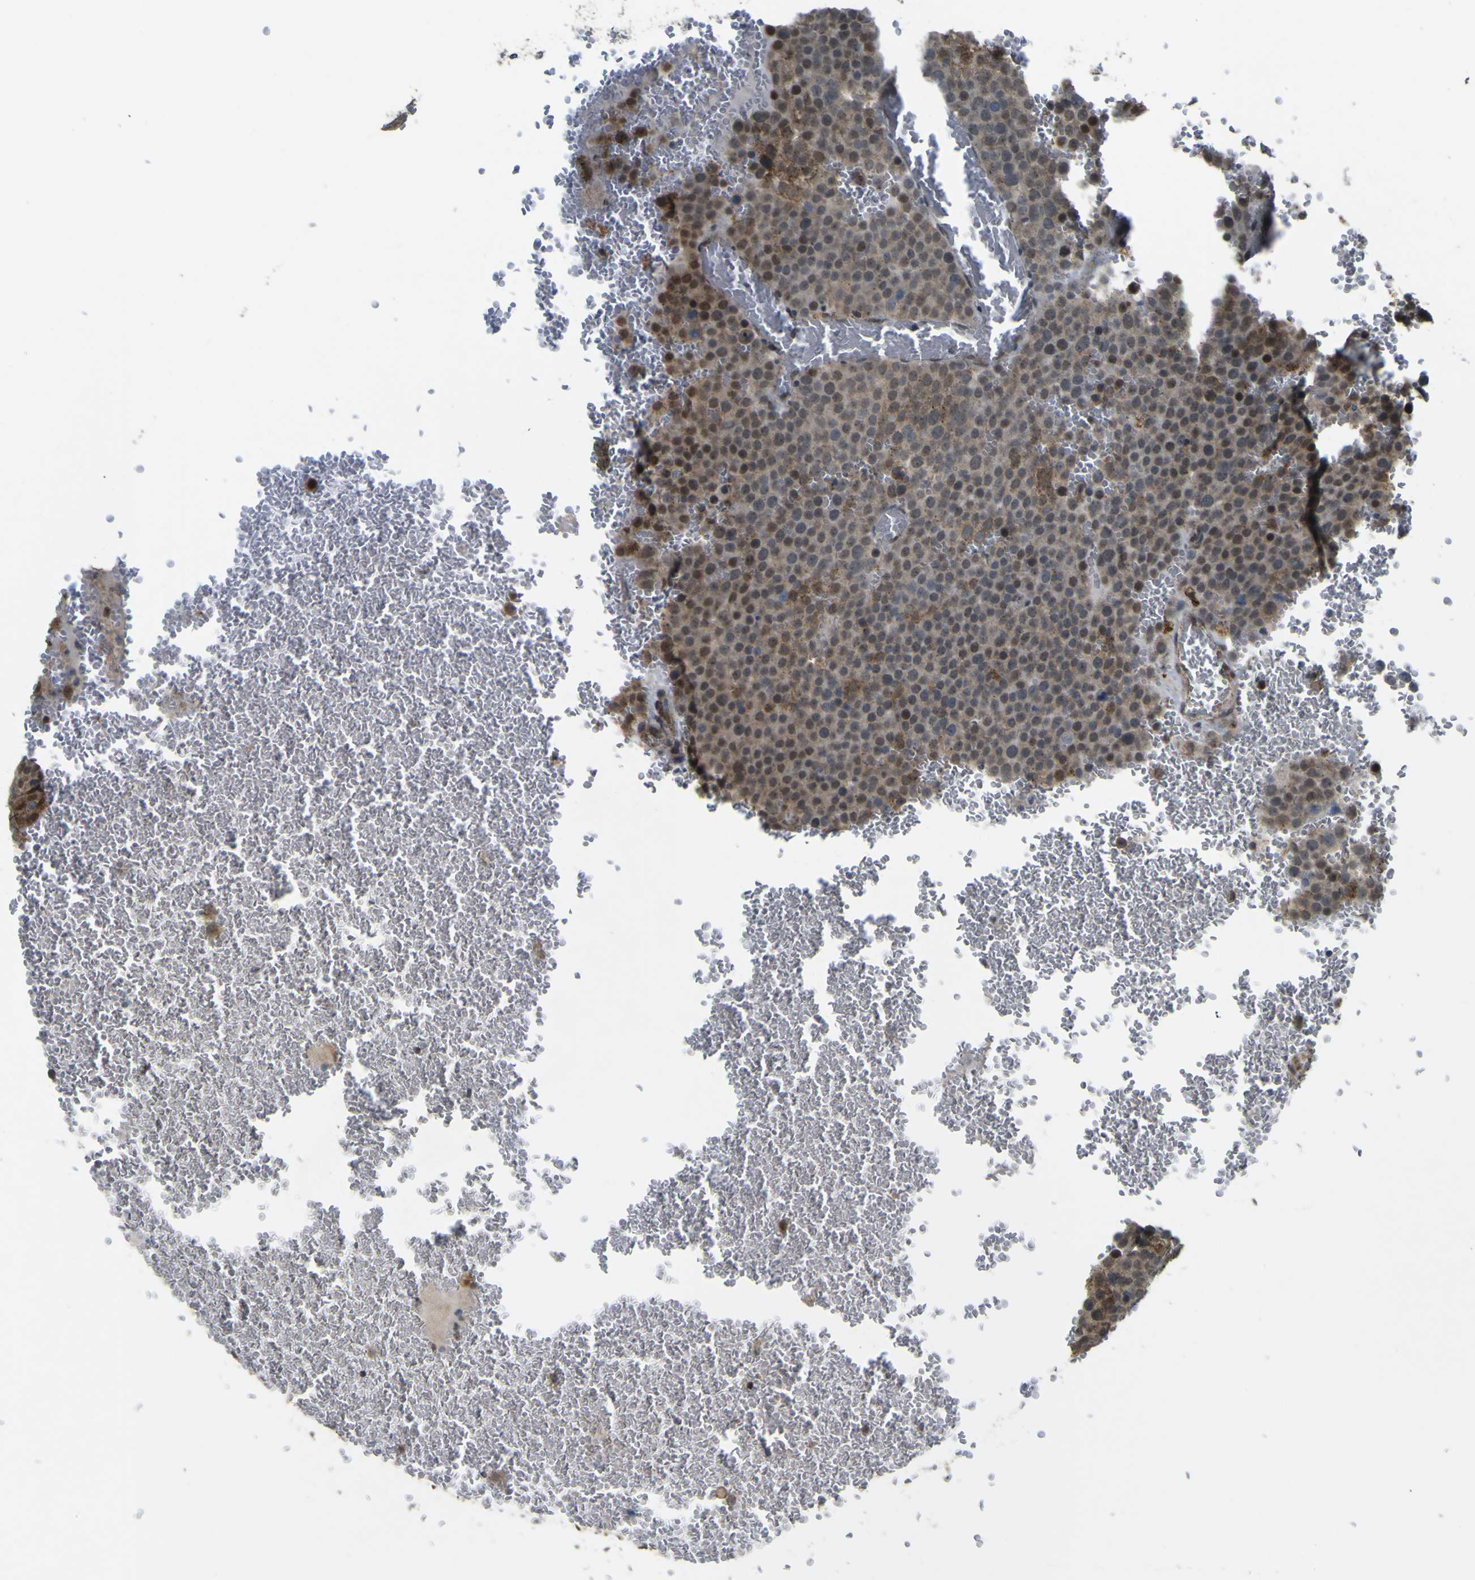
{"staining": {"intensity": "moderate", "quantity": "25%-75%", "location": "cytoplasmic/membranous,nuclear"}, "tissue": "testis cancer", "cell_type": "Tumor cells", "image_type": "cancer", "snomed": [{"axis": "morphology", "description": "Seminoma, NOS"}, {"axis": "topography", "description": "Testis"}], "caption": "A brown stain highlights moderate cytoplasmic/membranous and nuclear positivity of a protein in human testis cancer (seminoma) tumor cells. (DAB = brown stain, brightfield microscopy at high magnification).", "gene": "ACBD5", "patient": {"sex": "male", "age": 71}}